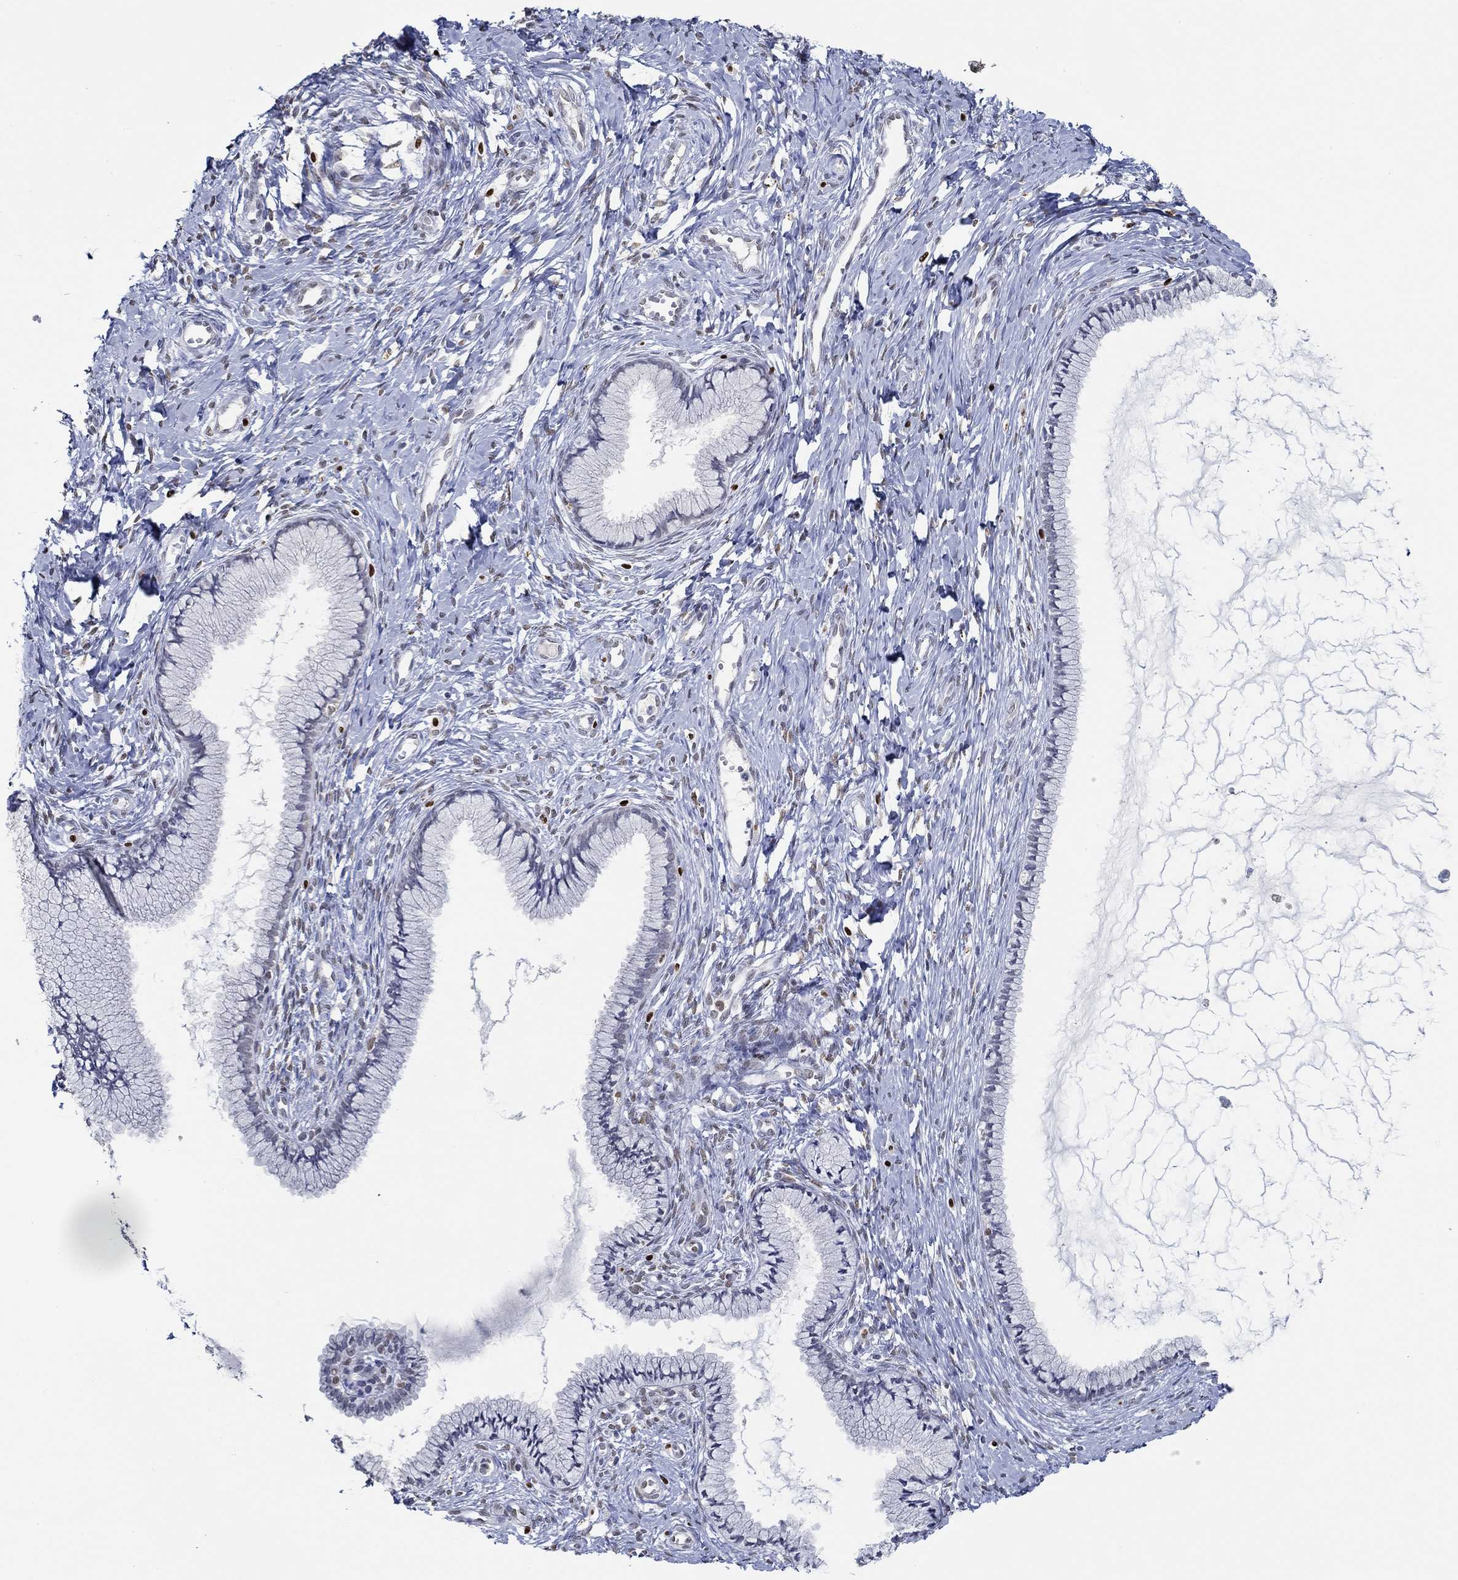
{"staining": {"intensity": "negative", "quantity": "none", "location": "none"}, "tissue": "cervix", "cell_type": "Glandular cells", "image_type": "normal", "snomed": [{"axis": "morphology", "description": "Normal tissue, NOS"}, {"axis": "topography", "description": "Cervix"}], "caption": "The immunohistochemistry (IHC) histopathology image has no significant staining in glandular cells of cervix.", "gene": "GATA2", "patient": {"sex": "female", "age": 40}}